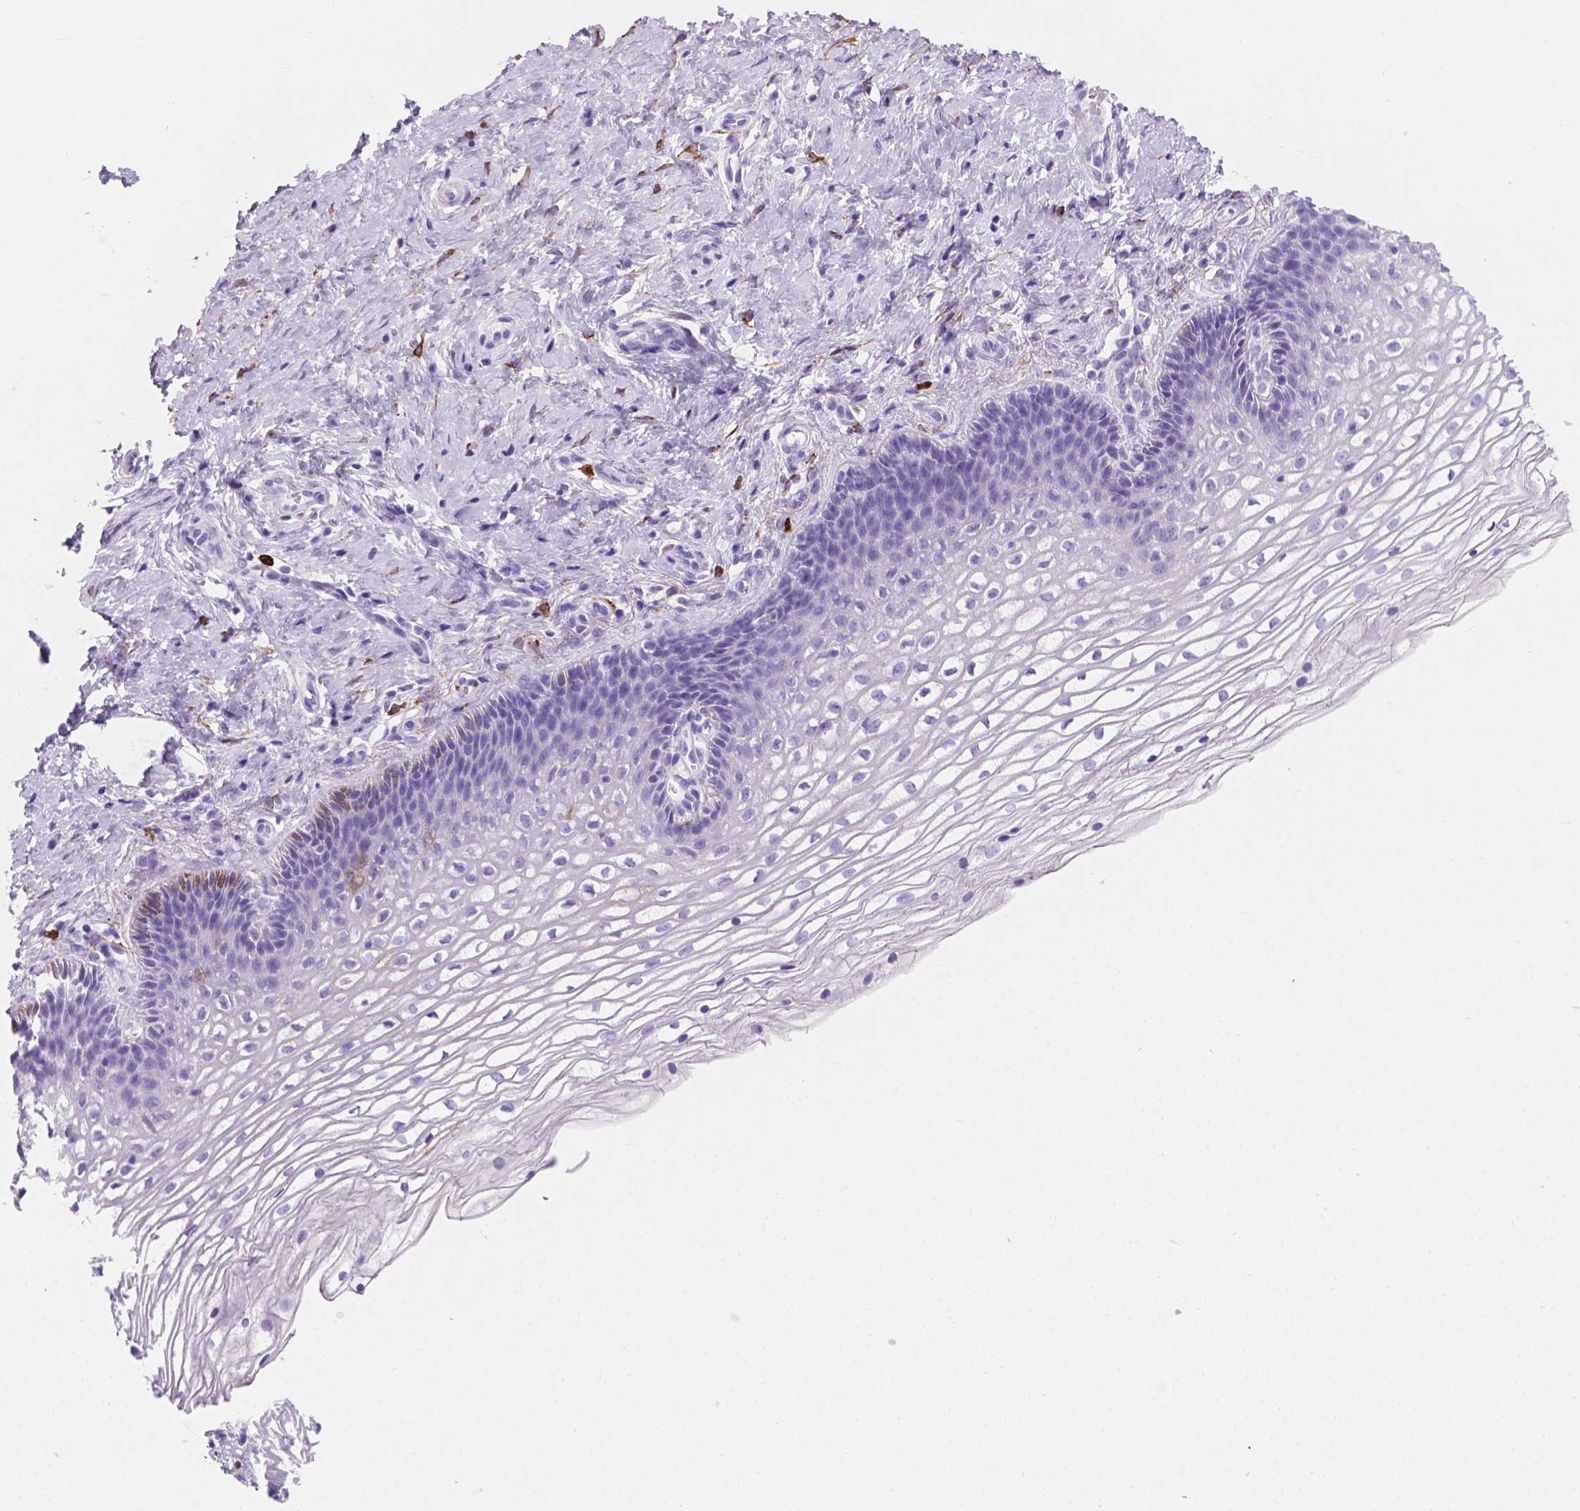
{"staining": {"intensity": "moderate", "quantity": ">75%", "location": "cytoplasmic/membranous"}, "tissue": "cervix", "cell_type": "Glandular cells", "image_type": "normal", "snomed": [{"axis": "morphology", "description": "Normal tissue, NOS"}, {"axis": "topography", "description": "Cervix"}], "caption": "Immunohistochemistry histopathology image of unremarkable human cervix stained for a protein (brown), which reveals medium levels of moderate cytoplasmic/membranous positivity in approximately >75% of glandular cells.", "gene": "MACF1", "patient": {"sex": "female", "age": 34}}